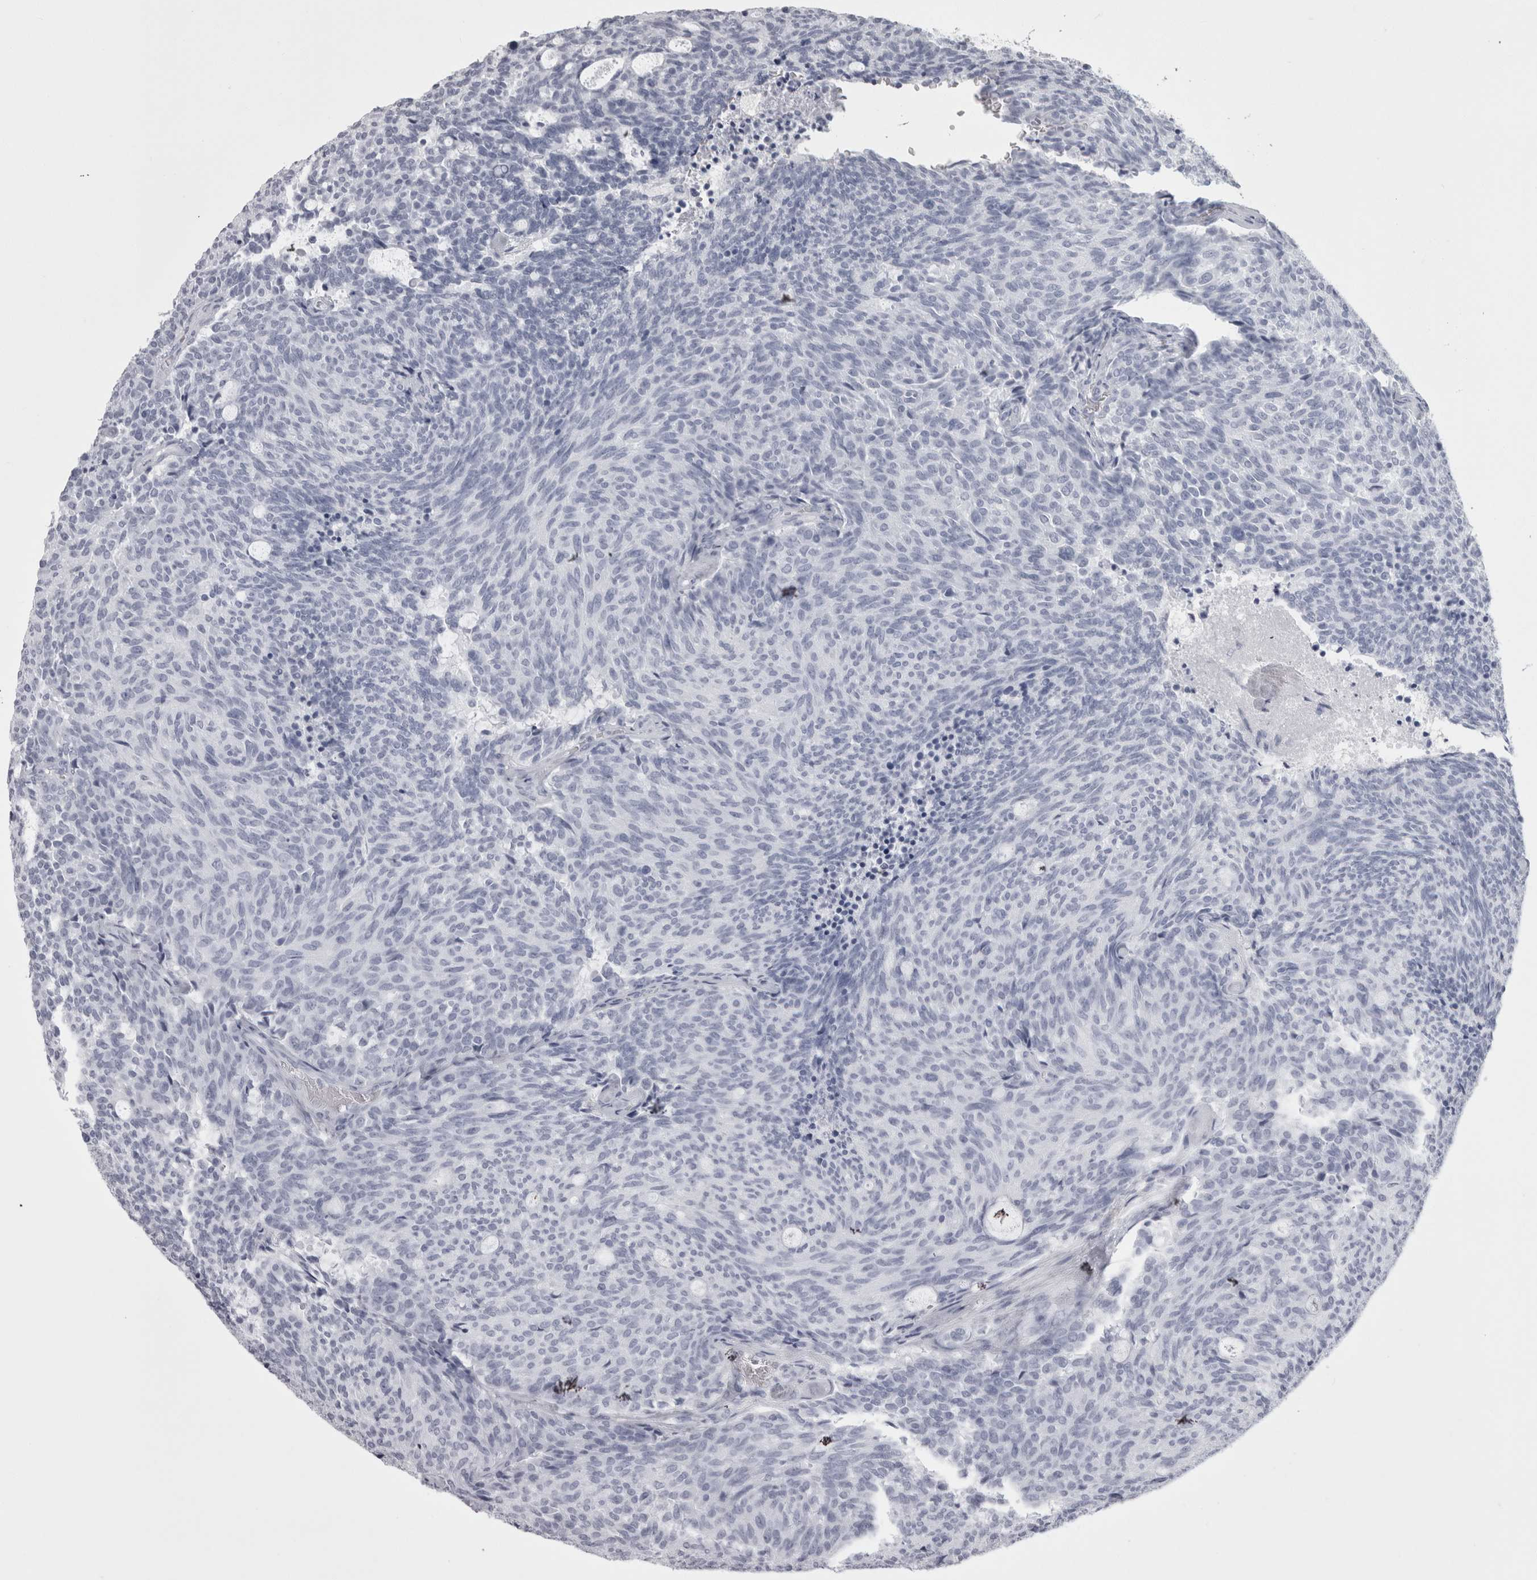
{"staining": {"intensity": "negative", "quantity": "none", "location": "none"}, "tissue": "carcinoid", "cell_type": "Tumor cells", "image_type": "cancer", "snomed": [{"axis": "morphology", "description": "Carcinoid, malignant, NOS"}, {"axis": "topography", "description": "Pancreas"}], "caption": "High power microscopy photomicrograph of an immunohistochemistry (IHC) histopathology image of carcinoid (malignant), revealing no significant expression in tumor cells.", "gene": "SKAP1", "patient": {"sex": "female", "age": 54}}